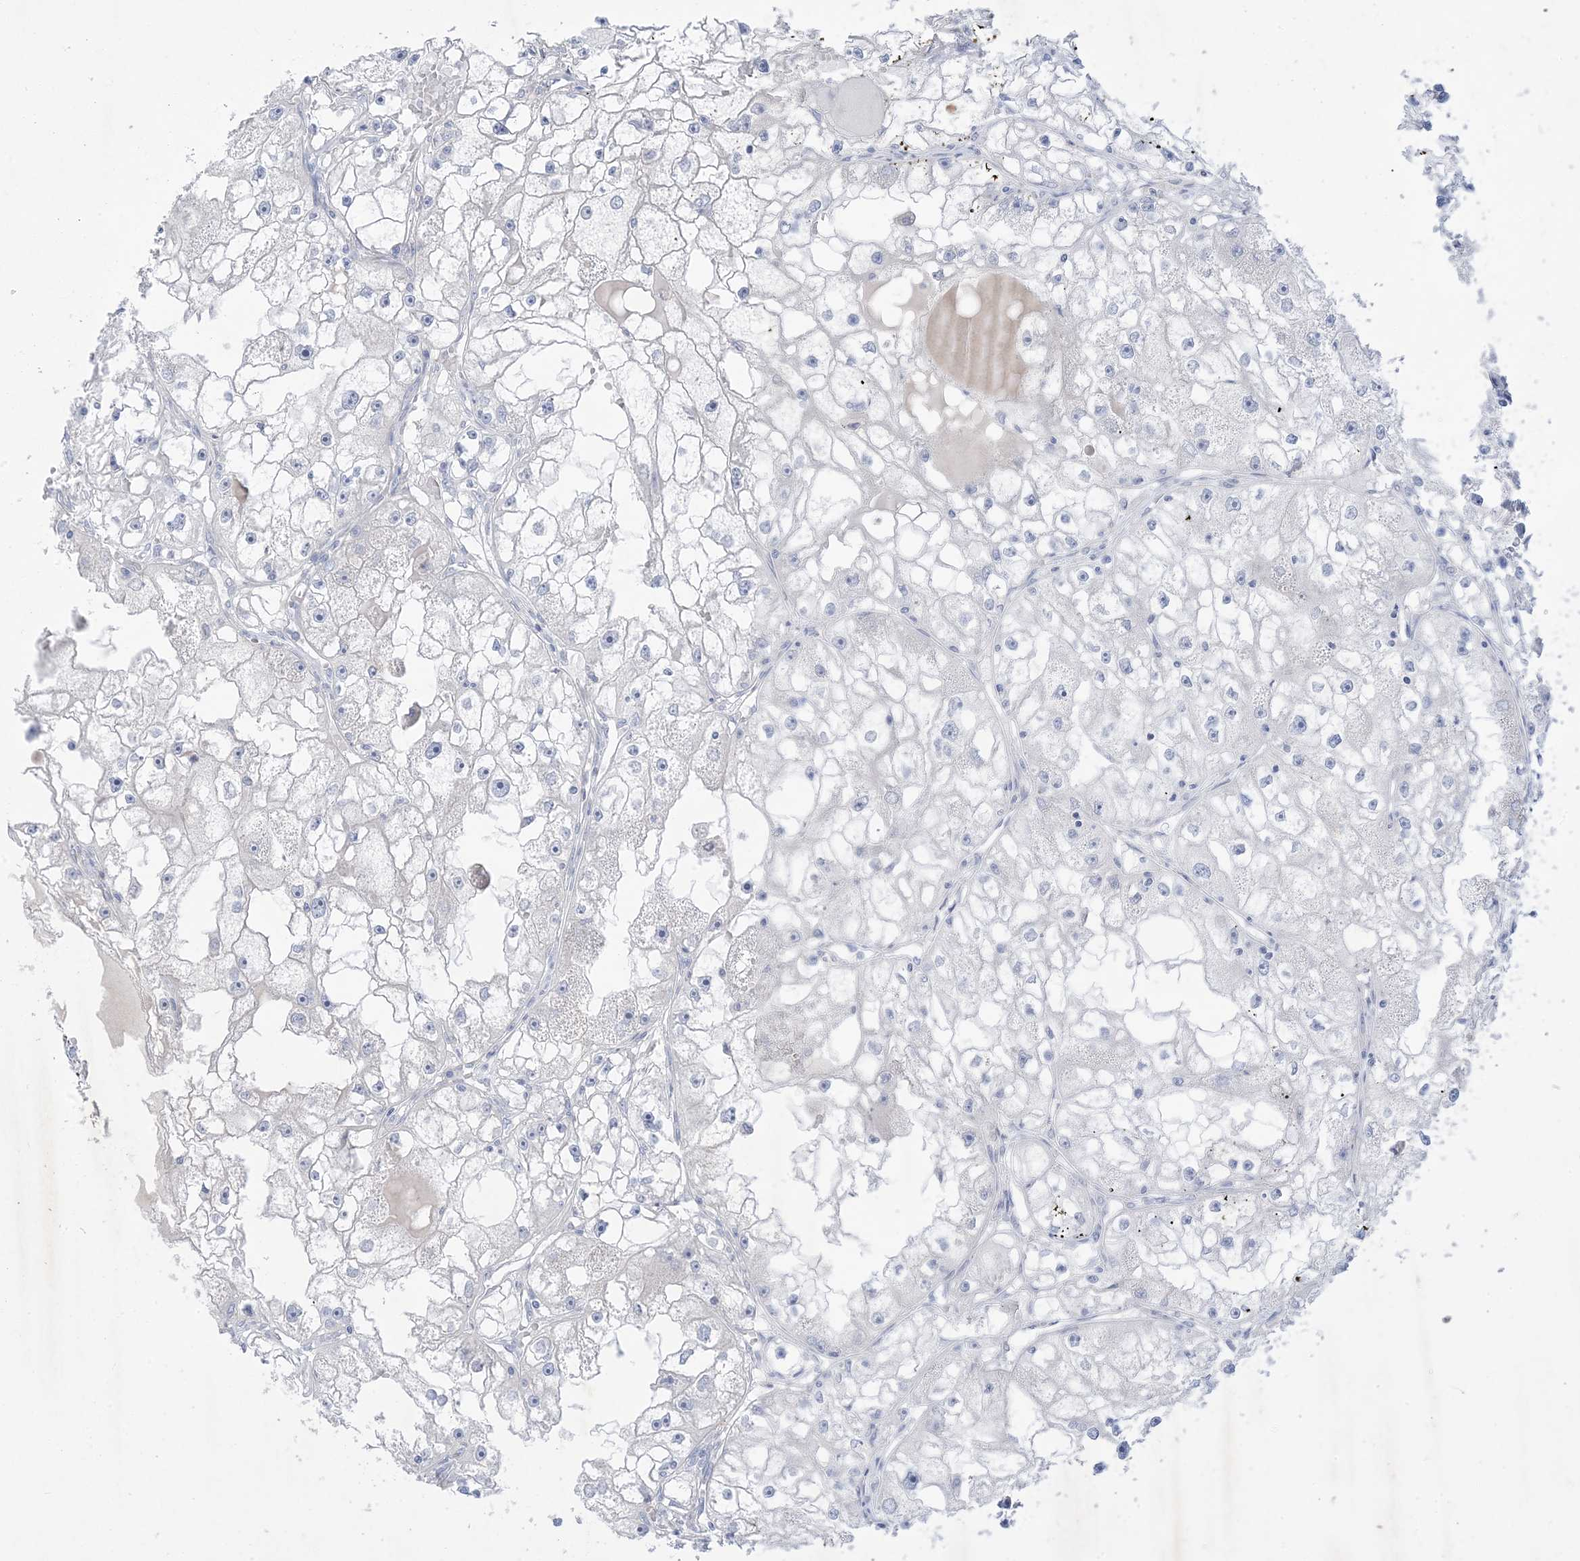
{"staining": {"intensity": "negative", "quantity": "none", "location": "none"}, "tissue": "renal cancer", "cell_type": "Tumor cells", "image_type": "cancer", "snomed": [{"axis": "morphology", "description": "Adenocarcinoma, NOS"}, {"axis": "topography", "description": "Kidney"}], "caption": "There is no significant staining in tumor cells of renal cancer. The staining was performed using DAB (3,3'-diaminobenzidine) to visualize the protein expression in brown, while the nuclei were stained in blue with hematoxylin (Magnification: 20x).", "gene": "B3GNT7", "patient": {"sex": "male", "age": 56}}